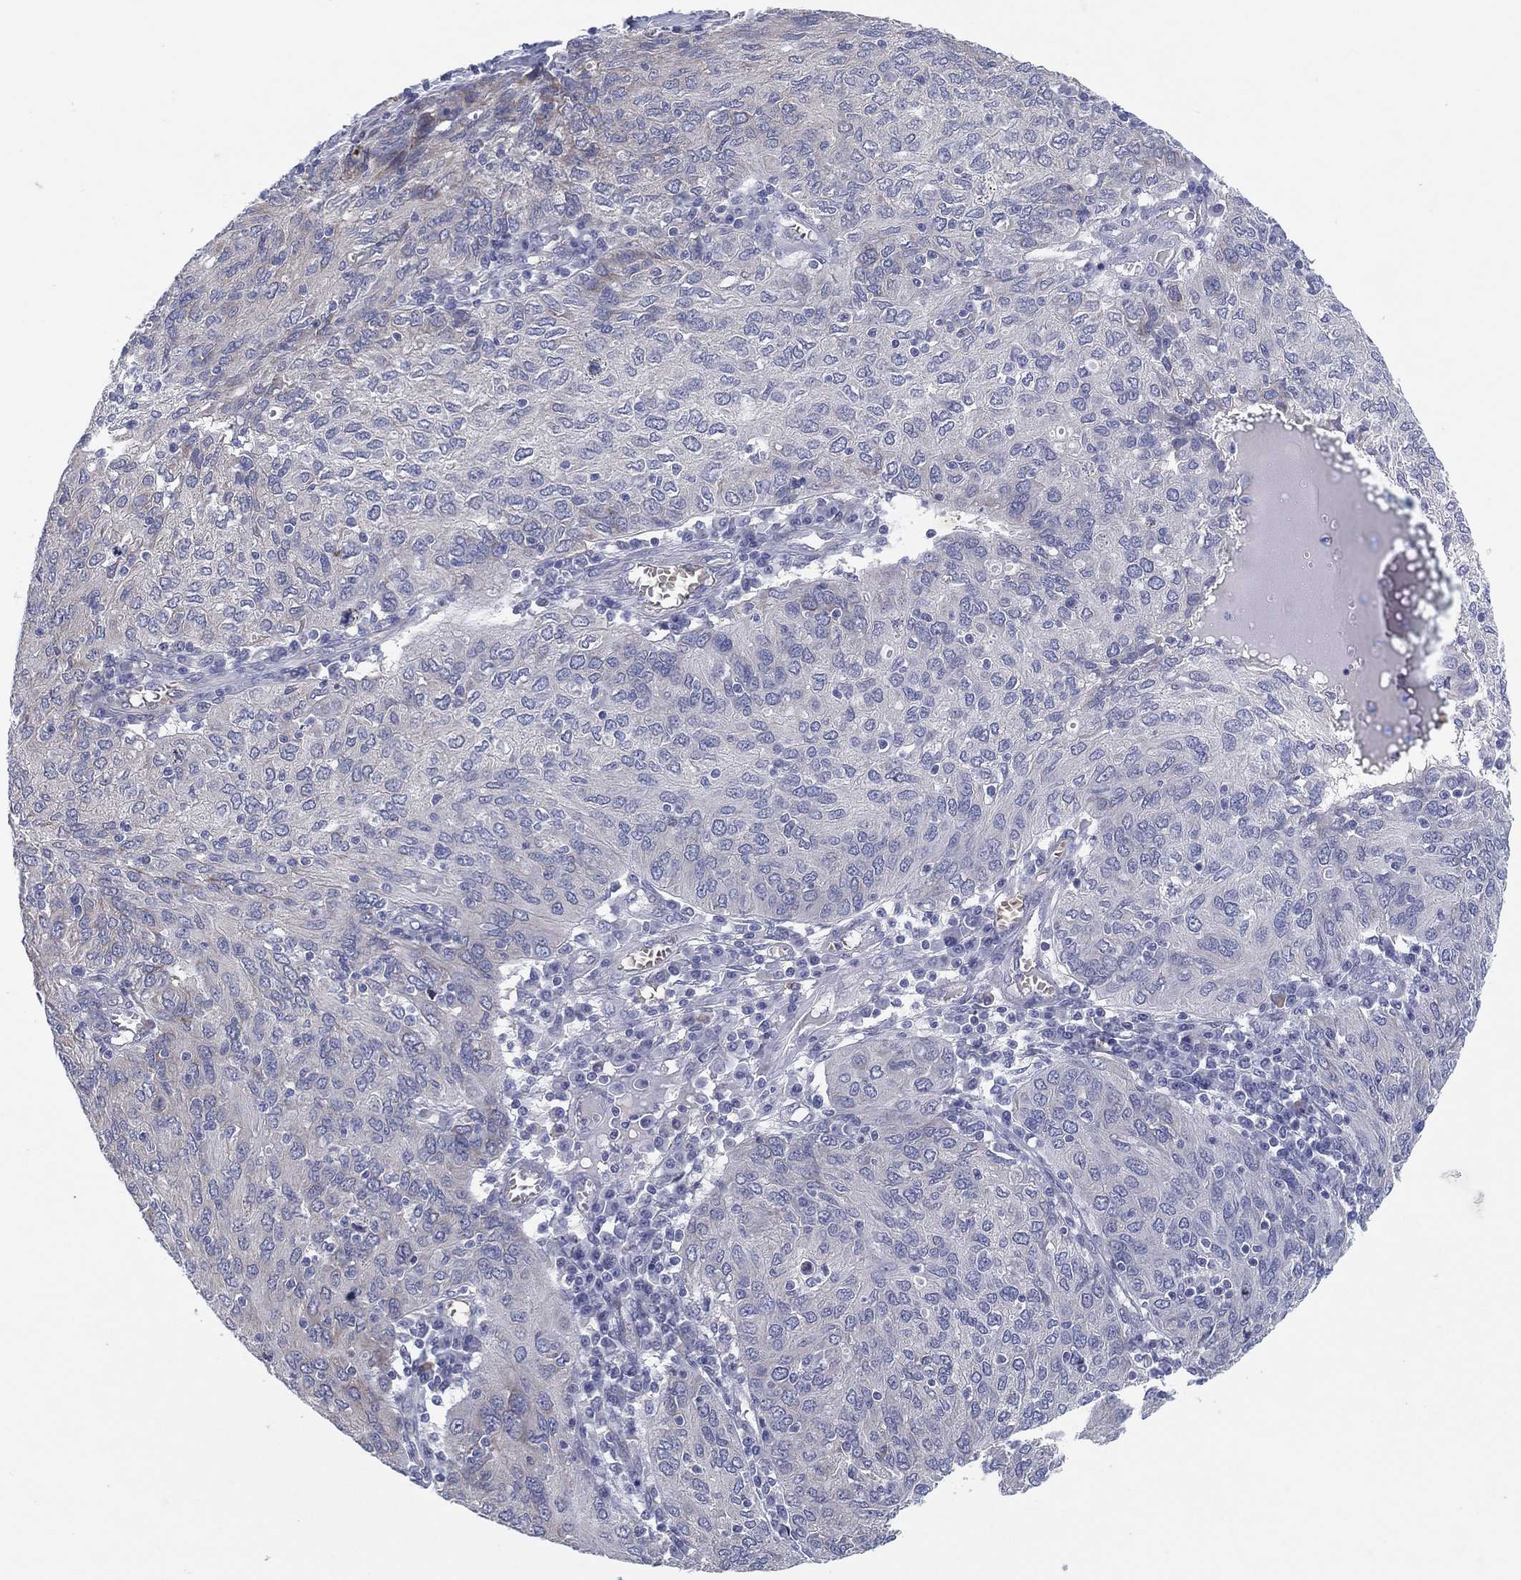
{"staining": {"intensity": "negative", "quantity": "none", "location": "none"}, "tissue": "ovarian cancer", "cell_type": "Tumor cells", "image_type": "cancer", "snomed": [{"axis": "morphology", "description": "Carcinoma, endometroid"}, {"axis": "topography", "description": "Ovary"}], "caption": "High power microscopy histopathology image of an immunohistochemistry image of ovarian cancer, revealing no significant staining in tumor cells.", "gene": "HEATR4", "patient": {"sex": "female", "age": 50}}